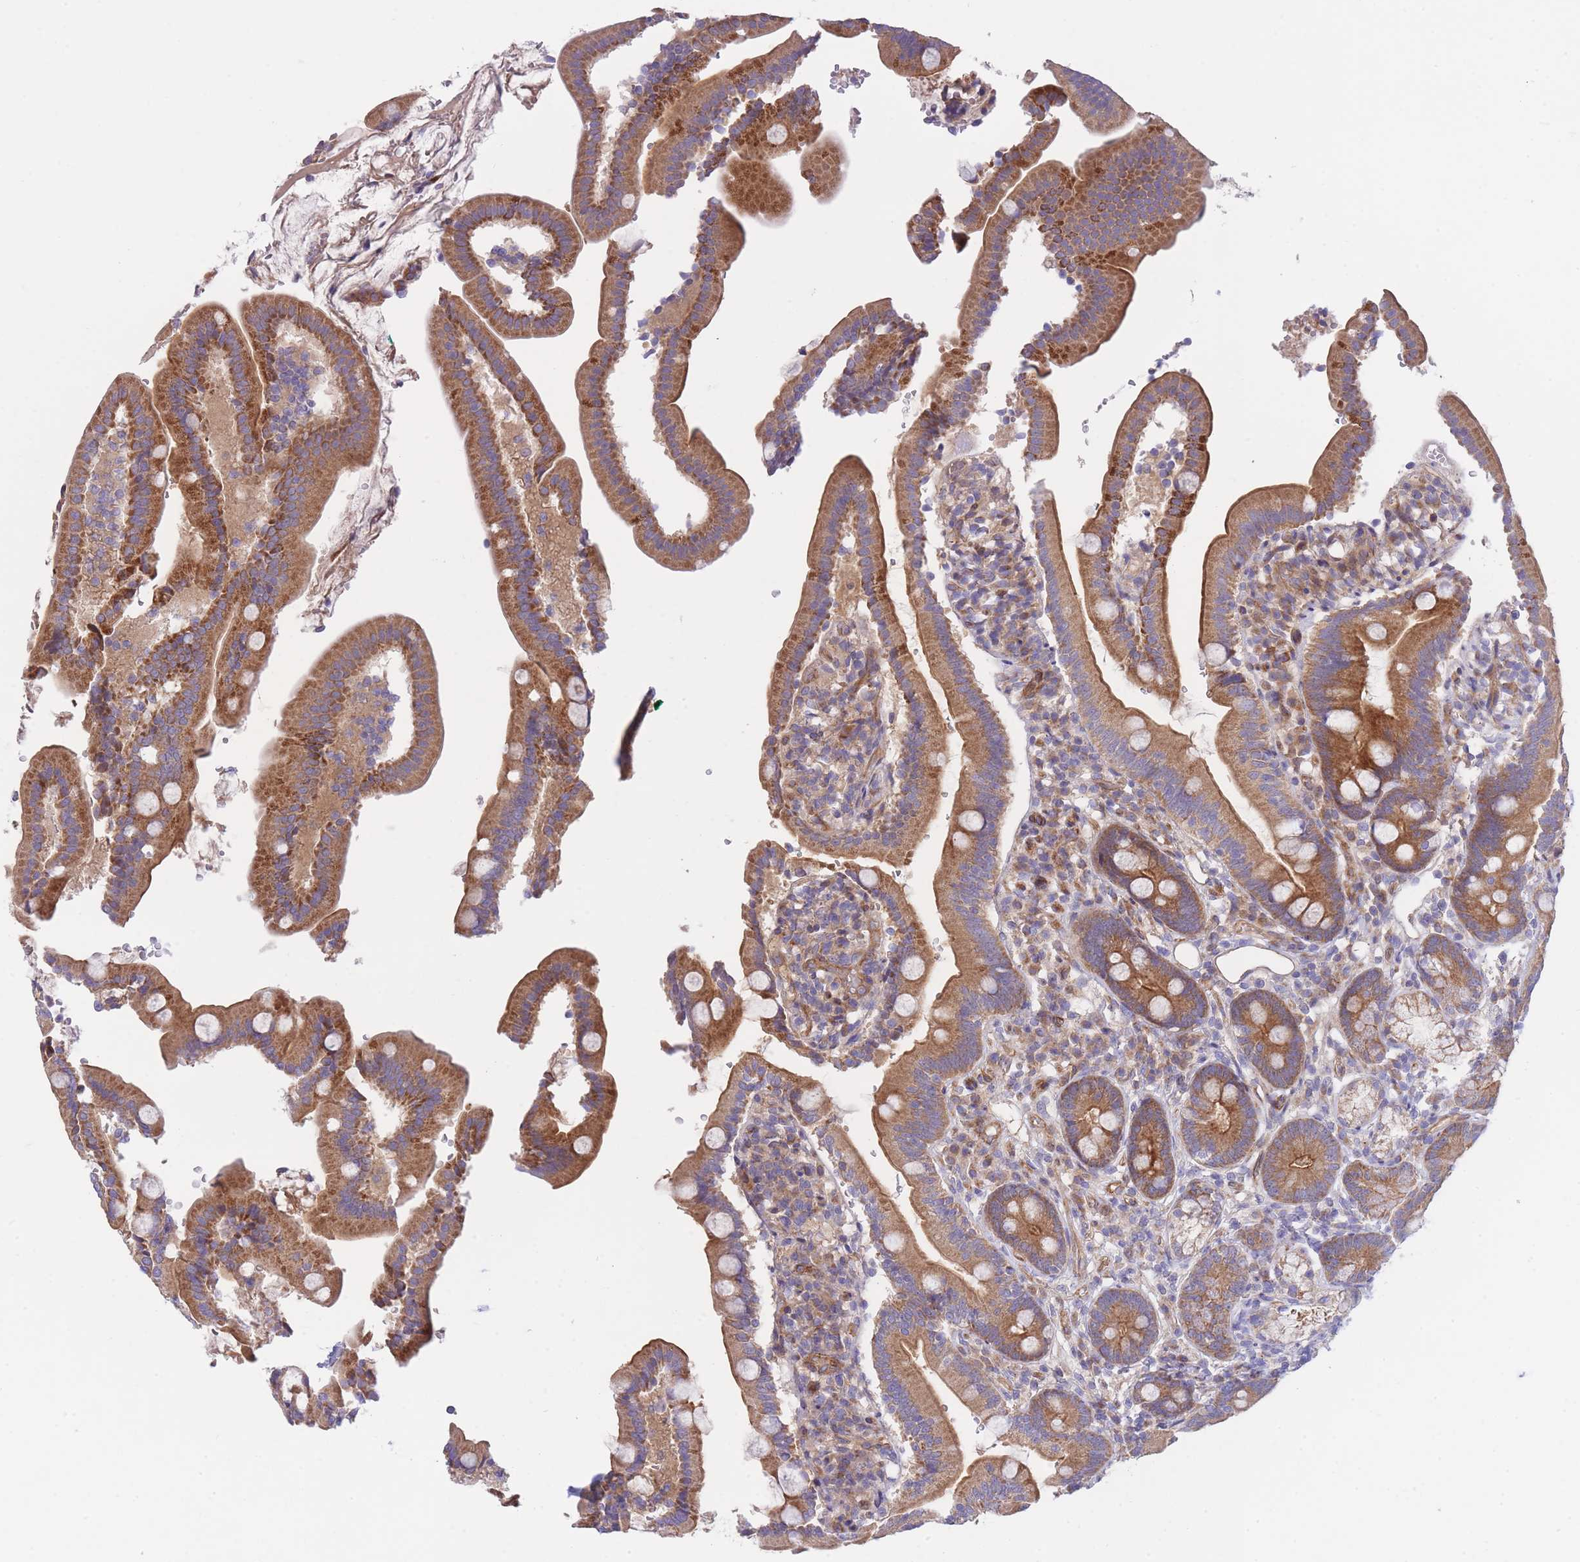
{"staining": {"intensity": "strong", "quantity": ">75%", "location": "cytoplasmic/membranous"}, "tissue": "duodenum", "cell_type": "Glandular cells", "image_type": "normal", "snomed": [{"axis": "morphology", "description": "Normal tissue, NOS"}, {"axis": "topography", "description": "Duodenum"}], "caption": "Glandular cells show high levels of strong cytoplasmic/membranous staining in approximately >75% of cells in normal duodenum.", "gene": "CHAC1", "patient": {"sex": "female", "age": 67}}